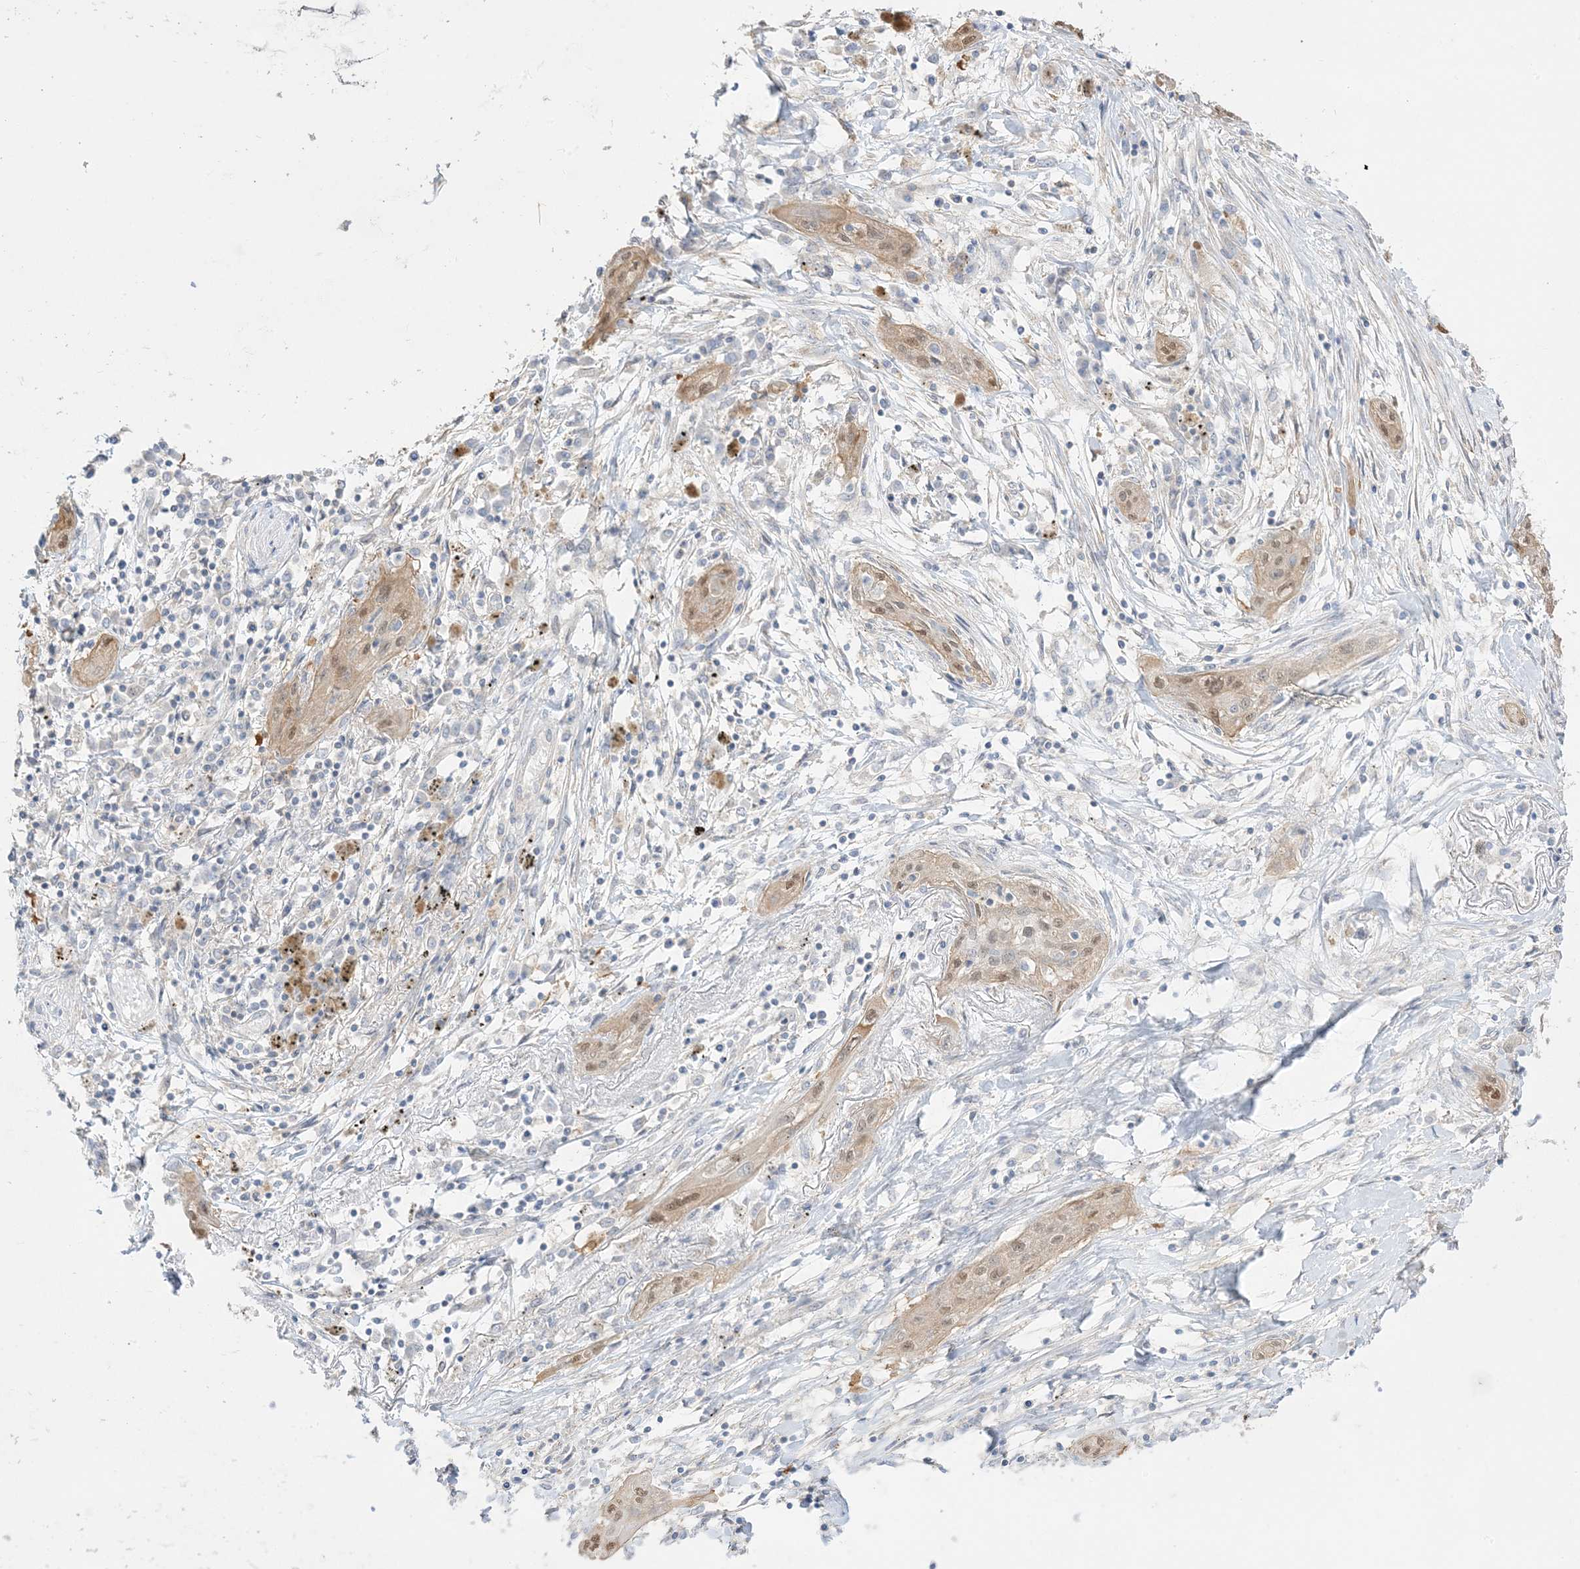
{"staining": {"intensity": "weak", "quantity": "25%-75%", "location": "cytoplasmic/membranous"}, "tissue": "lung cancer", "cell_type": "Tumor cells", "image_type": "cancer", "snomed": [{"axis": "morphology", "description": "Squamous cell carcinoma, NOS"}, {"axis": "topography", "description": "Lung"}], "caption": "Lung squamous cell carcinoma was stained to show a protein in brown. There is low levels of weak cytoplasmic/membranous expression in about 25%-75% of tumor cells. The staining was performed using DAB to visualize the protein expression in brown, while the nuclei were stained in blue with hematoxylin (Magnification: 20x).", "gene": "ARHGEF9", "patient": {"sex": "female", "age": 47}}